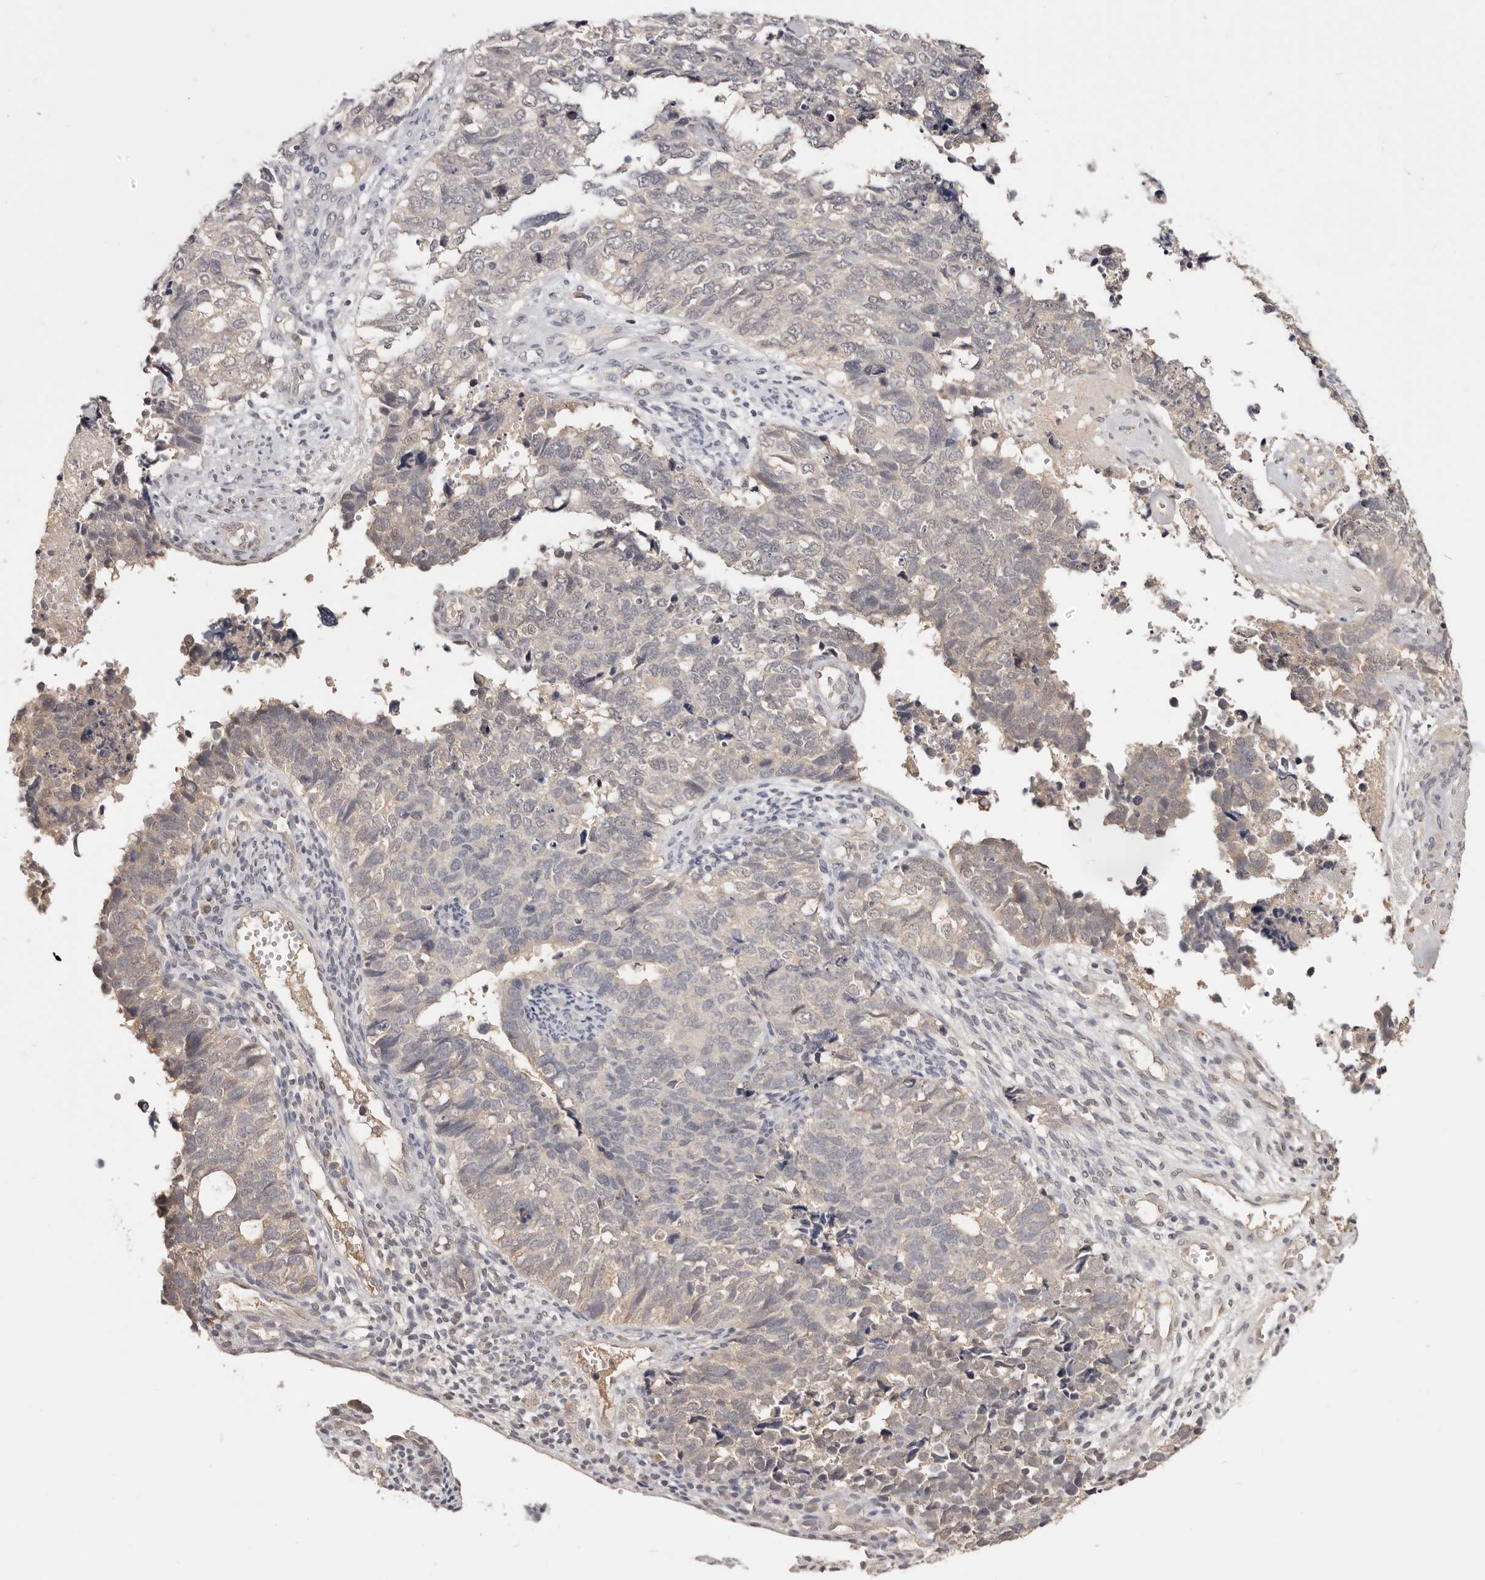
{"staining": {"intensity": "negative", "quantity": "none", "location": "none"}, "tissue": "cervical cancer", "cell_type": "Tumor cells", "image_type": "cancer", "snomed": [{"axis": "morphology", "description": "Squamous cell carcinoma, NOS"}, {"axis": "topography", "description": "Cervix"}], "caption": "The image displays no significant staining in tumor cells of squamous cell carcinoma (cervical).", "gene": "TSPAN13", "patient": {"sex": "female", "age": 63}}